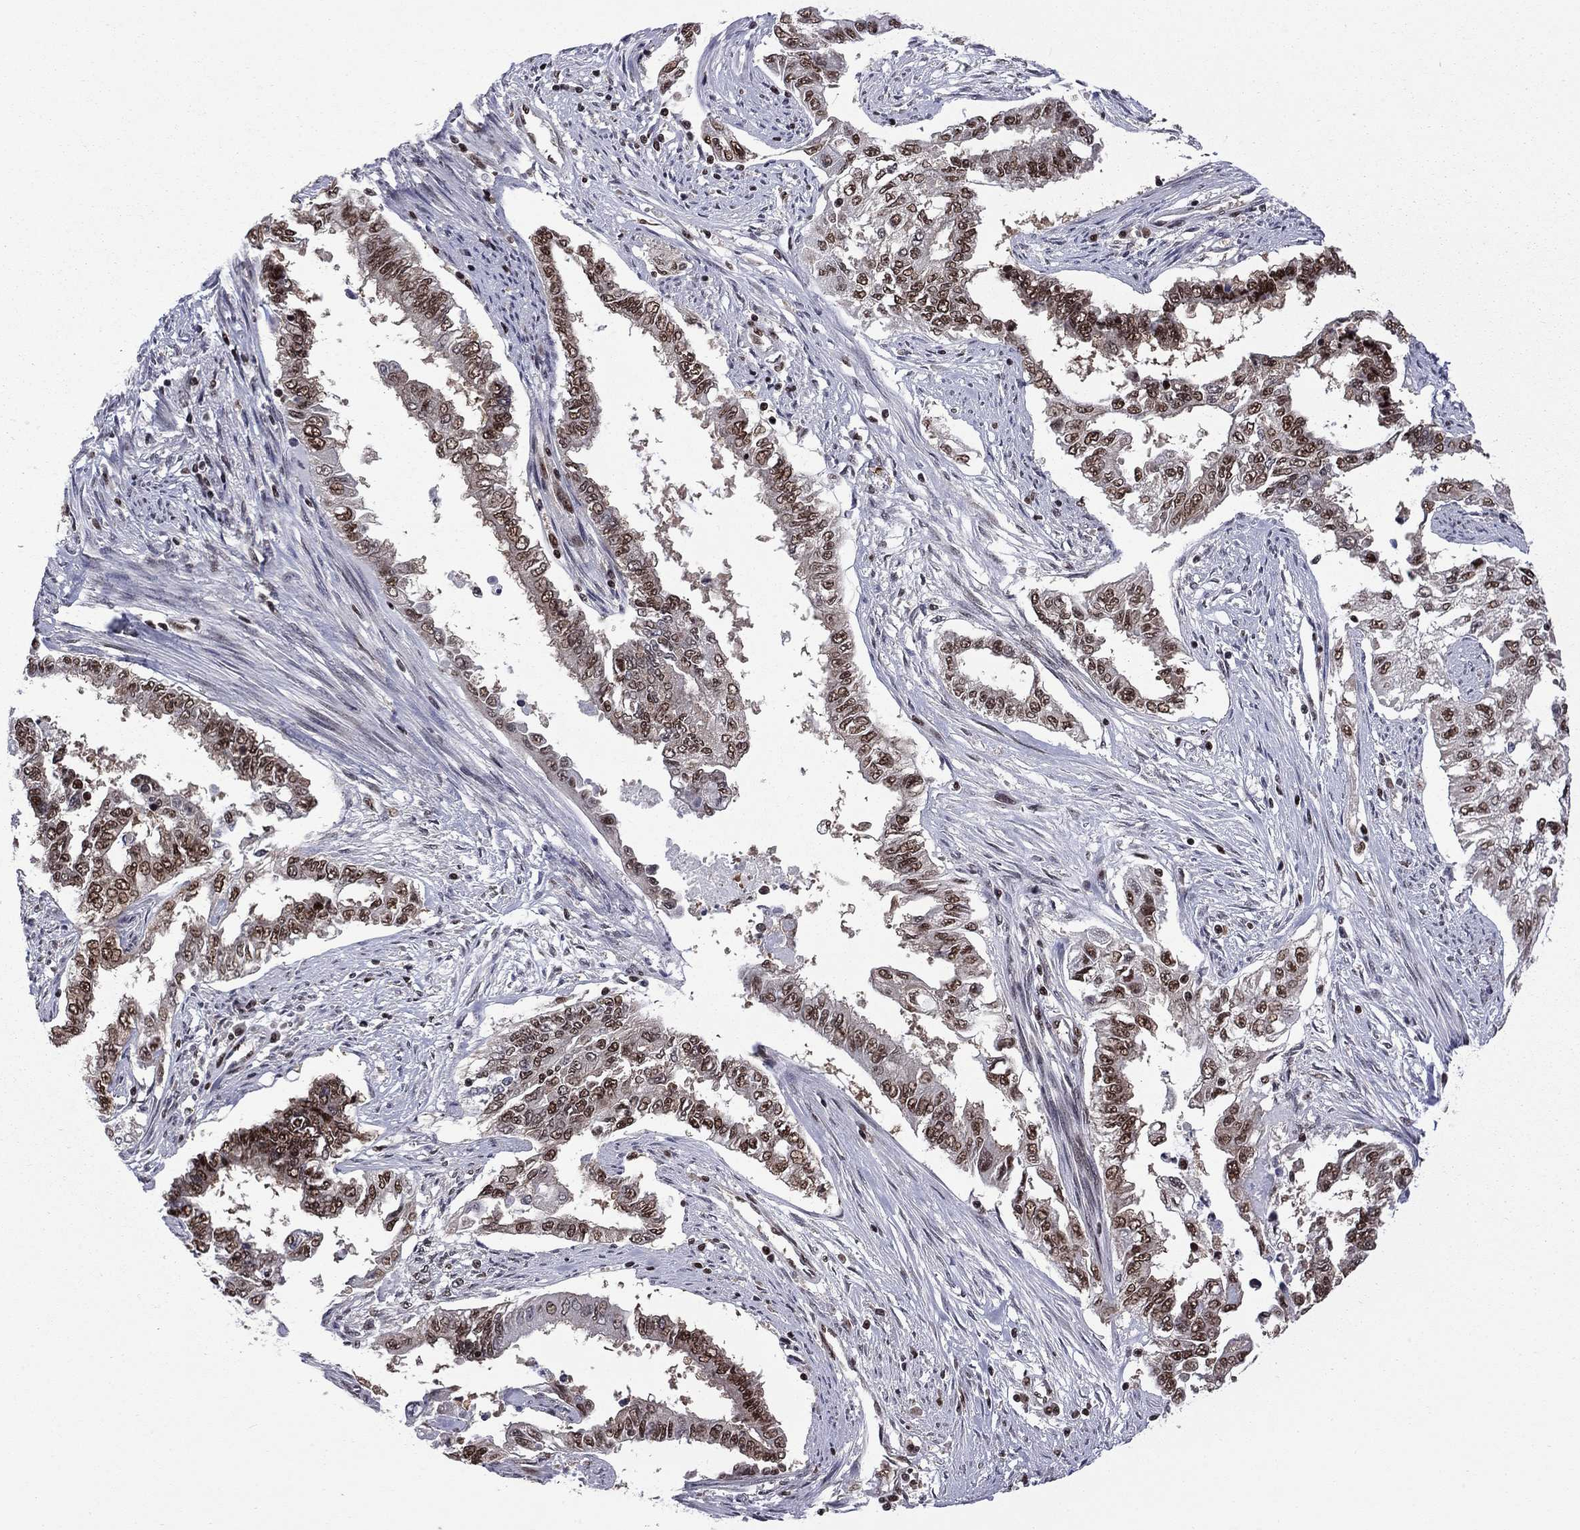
{"staining": {"intensity": "strong", "quantity": "25%-75%", "location": "nuclear"}, "tissue": "endometrial cancer", "cell_type": "Tumor cells", "image_type": "cancer", "snomed": [{"axis": "morphology", "description": "Adenocarcinoma, NOS"}, {"axis": "topography", "description": "Uterus"}], "caption": "Strong nuclear positivity is appreciated in approximately 25%-75% of tumor cells in endometrial cancer (adenocarcinoma).", "gene": "MED25", "patient": {"sex": "female", "age": 59}}